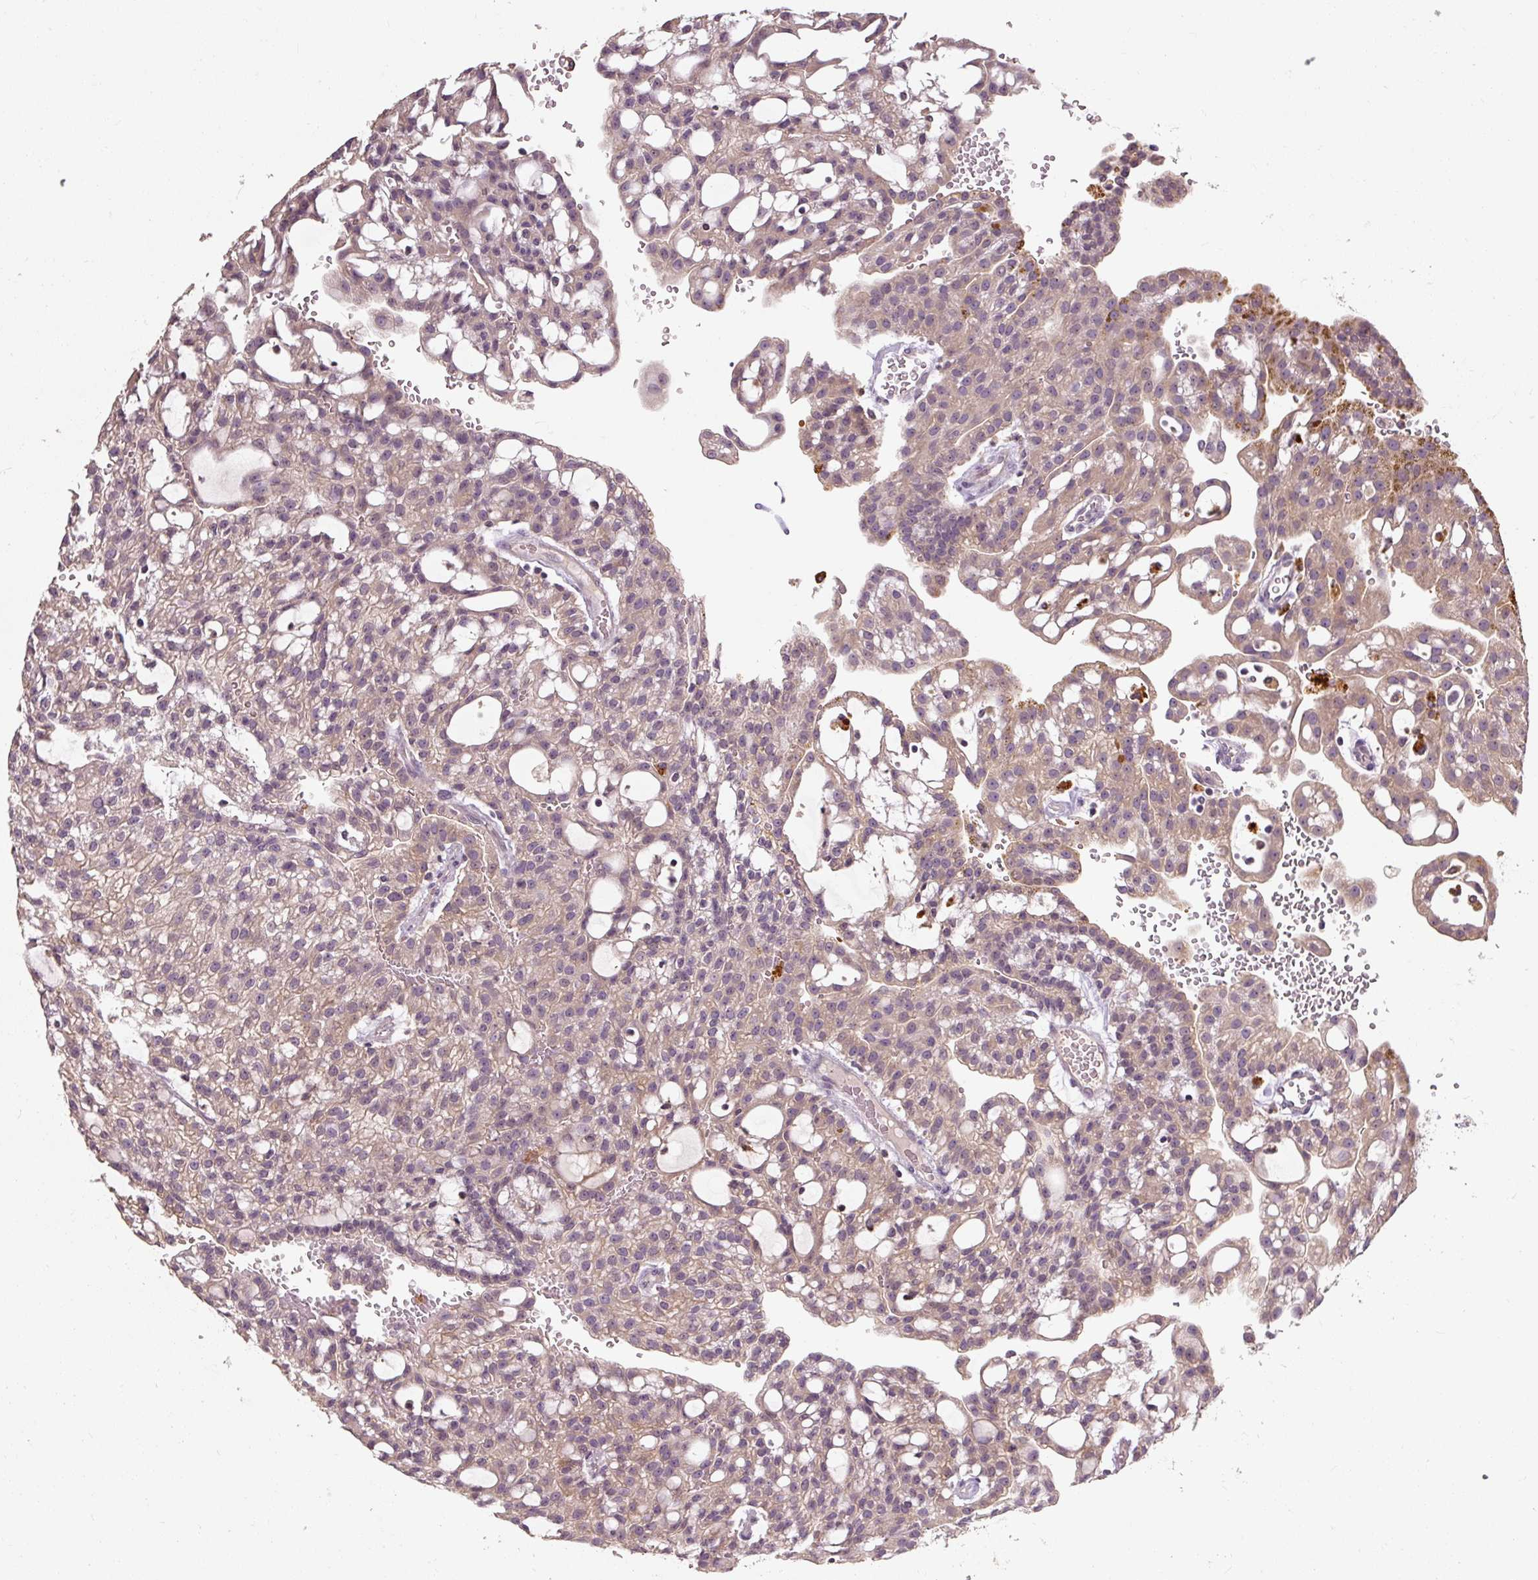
{"staining": {"intensity": "weak", "quantity": "25%-75%", "location": "cytoplasmic/membranous"}, "tissue": "renal cancer", "cell_type": "Tumor cells", "image_type": "cancer", "snomed": [{"axis": "morphology", "description": "Adenocarcinoma, NOS"}, {"axis": "topography", "description": "Kidney"}], "caption": "Adenocarcinoma (renal) stained for a protein (brown) exhibits weak cytoplasmic/membranous positive staining in approximately 25%-75% of tumor cells.", "gene": "CFAP65", "patient": {"sex": "male", "age": 63}}